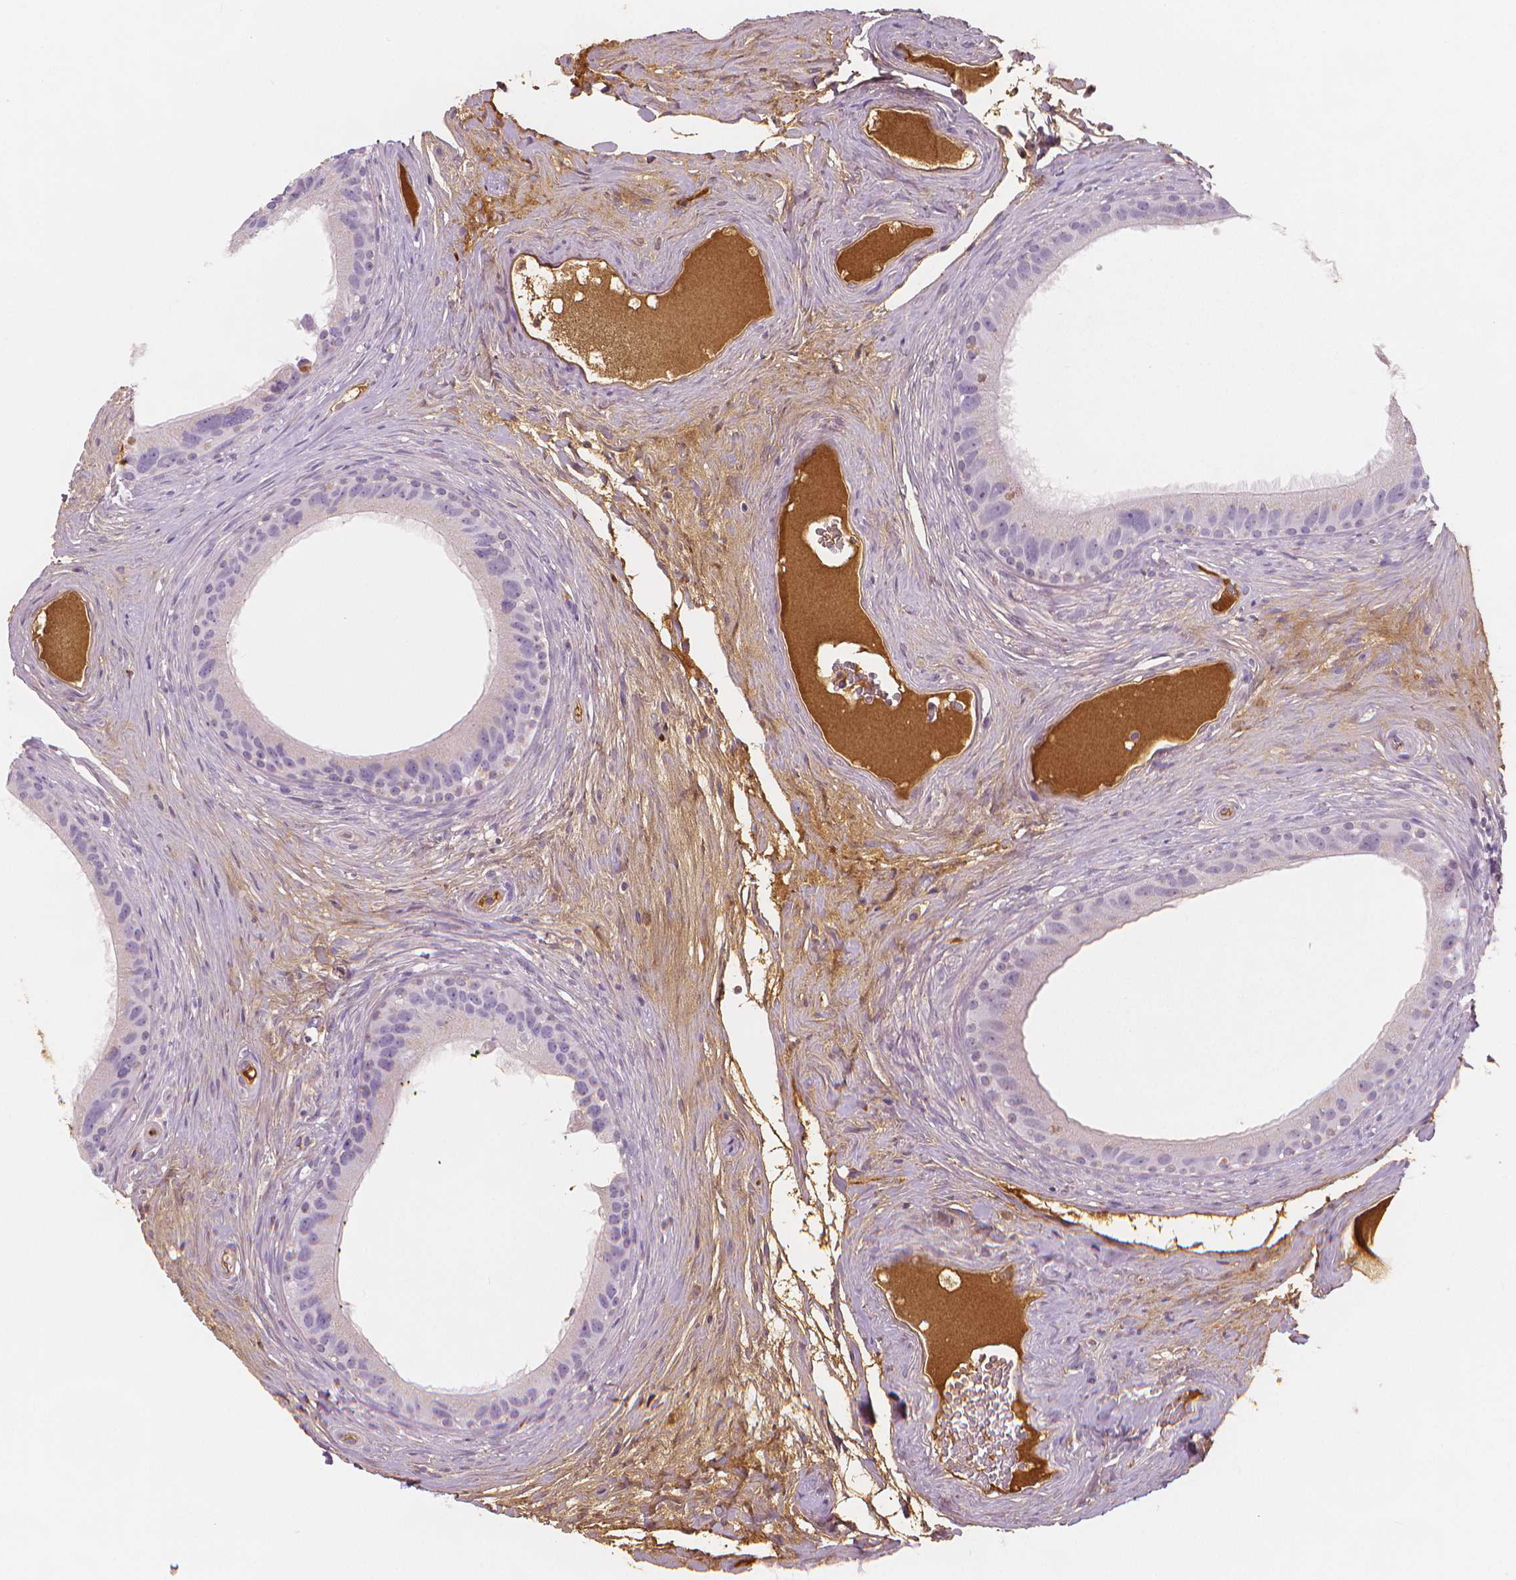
{"staining": {"intensity": "moderate", "quantity": "<25%", "location": "cytoplasmic/membranous"}, "tissue": "epididymis", "cell_type": "Glandular cells", "image_type": "normal", "snomed": [{"axis": "morphology", "description": "Normal tissue, NOS"}, {"axis": "topography", "description": "Epididymis"}], "caption": "Immunohistochemistry staining of unremarkable epididymis, which reveals low levels of moderate cytoplasmic/membranous positivity in approximately <25% of glandular cells indicating moderate cytoplasmic/membranous protein expression. The staining was performed using DAB (brown) for protein detection and nuclei were counterstained in hematoxylin (blue).", "gene": "APOA4", "patient": {"sex": "male", "age": 59}}